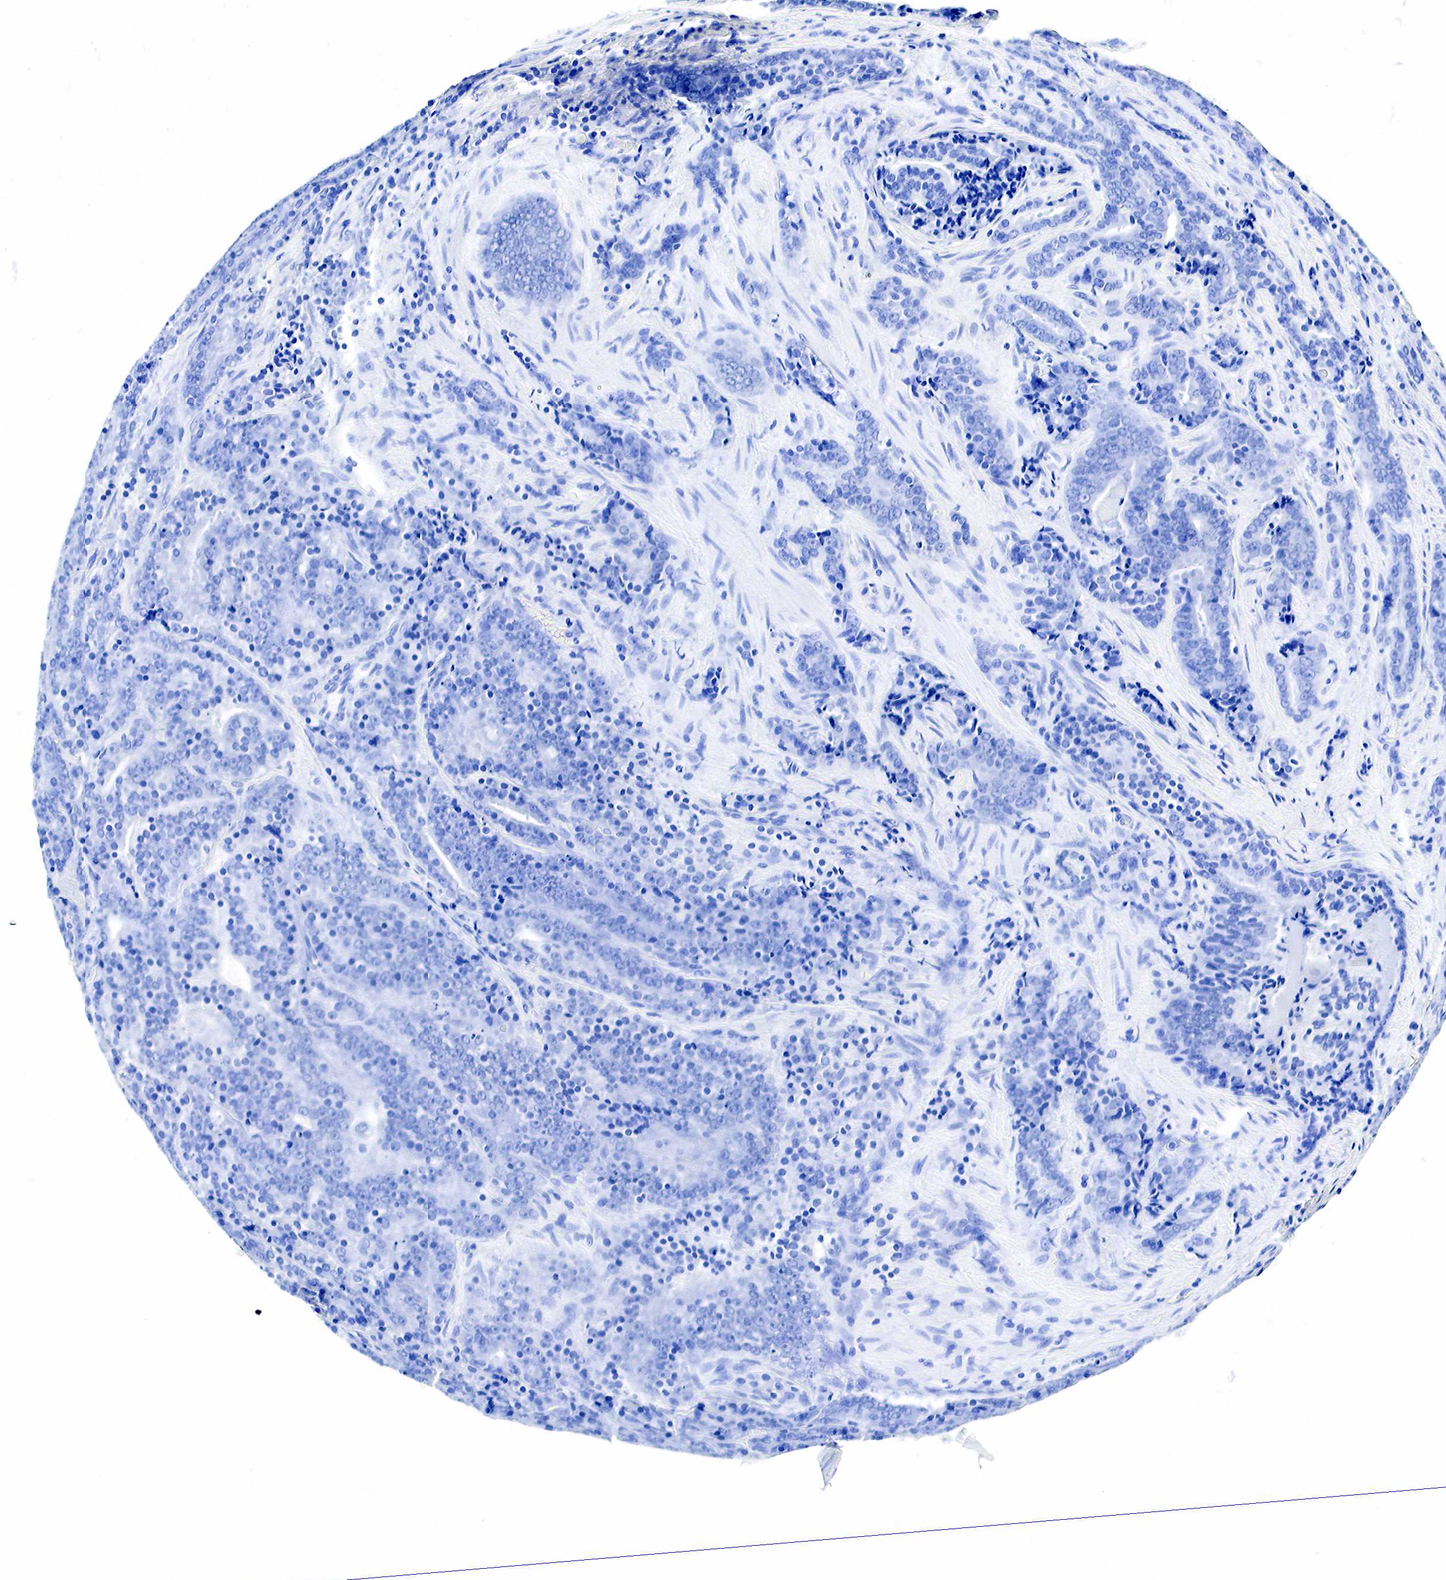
{"staining": {"intensity": "negative", "quantity": "none", "location": "none"}, "tissue": "prostate cancer", "cell_type": "Tumor cells", "image_type": "cancer", "snomed": [{"axis": "morphology", "description": "Adenocarcinoma, Medium grade"}, {"axis": "topography", "description": "Prostate"}], "caption": "This is an immunohistochemistry image of prostate cancer. There is no expression in tumor cells.", "gene": "GAST", "patient": {"sex": "male", "age": 65}}